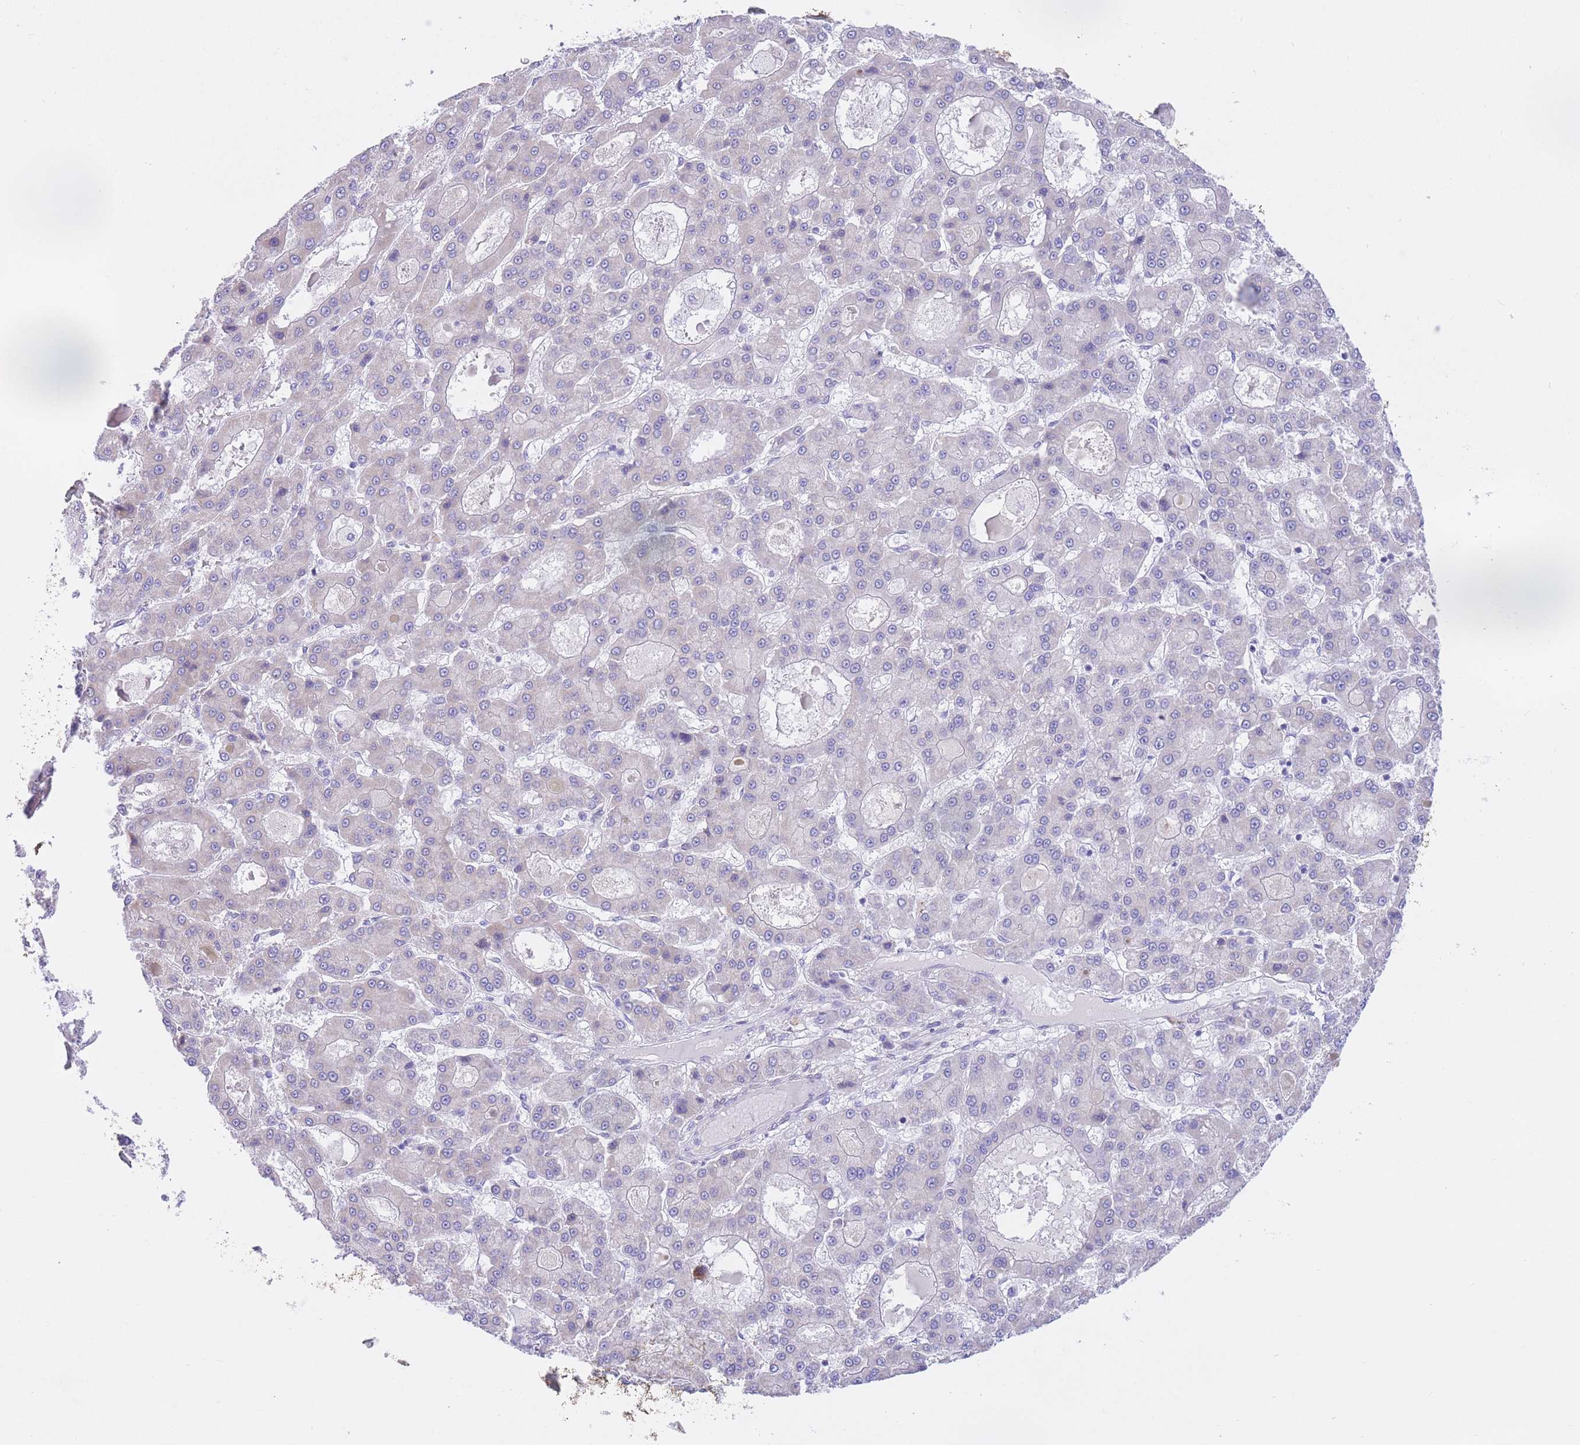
{"staining": {"intensity": "negative", "quantity": "none", "location": "none"}, "tissue": "liver cancer", "cell_type": "Tumor cells", "image_type": "cancer", "snomed": [{"axis": "morphology", "description": "Carcinoma, Hepatocellular, NOS"}, {"axis": "topography", "description": "Liver"}], "caption": "Human hepatocellular carcinoma (liver) stained for a protein using immunohistochemistry (IHC) exhibits no staining in tumor cells.", "gene": "RPL39L", "patient": {"sex": "male", "age": 70}}